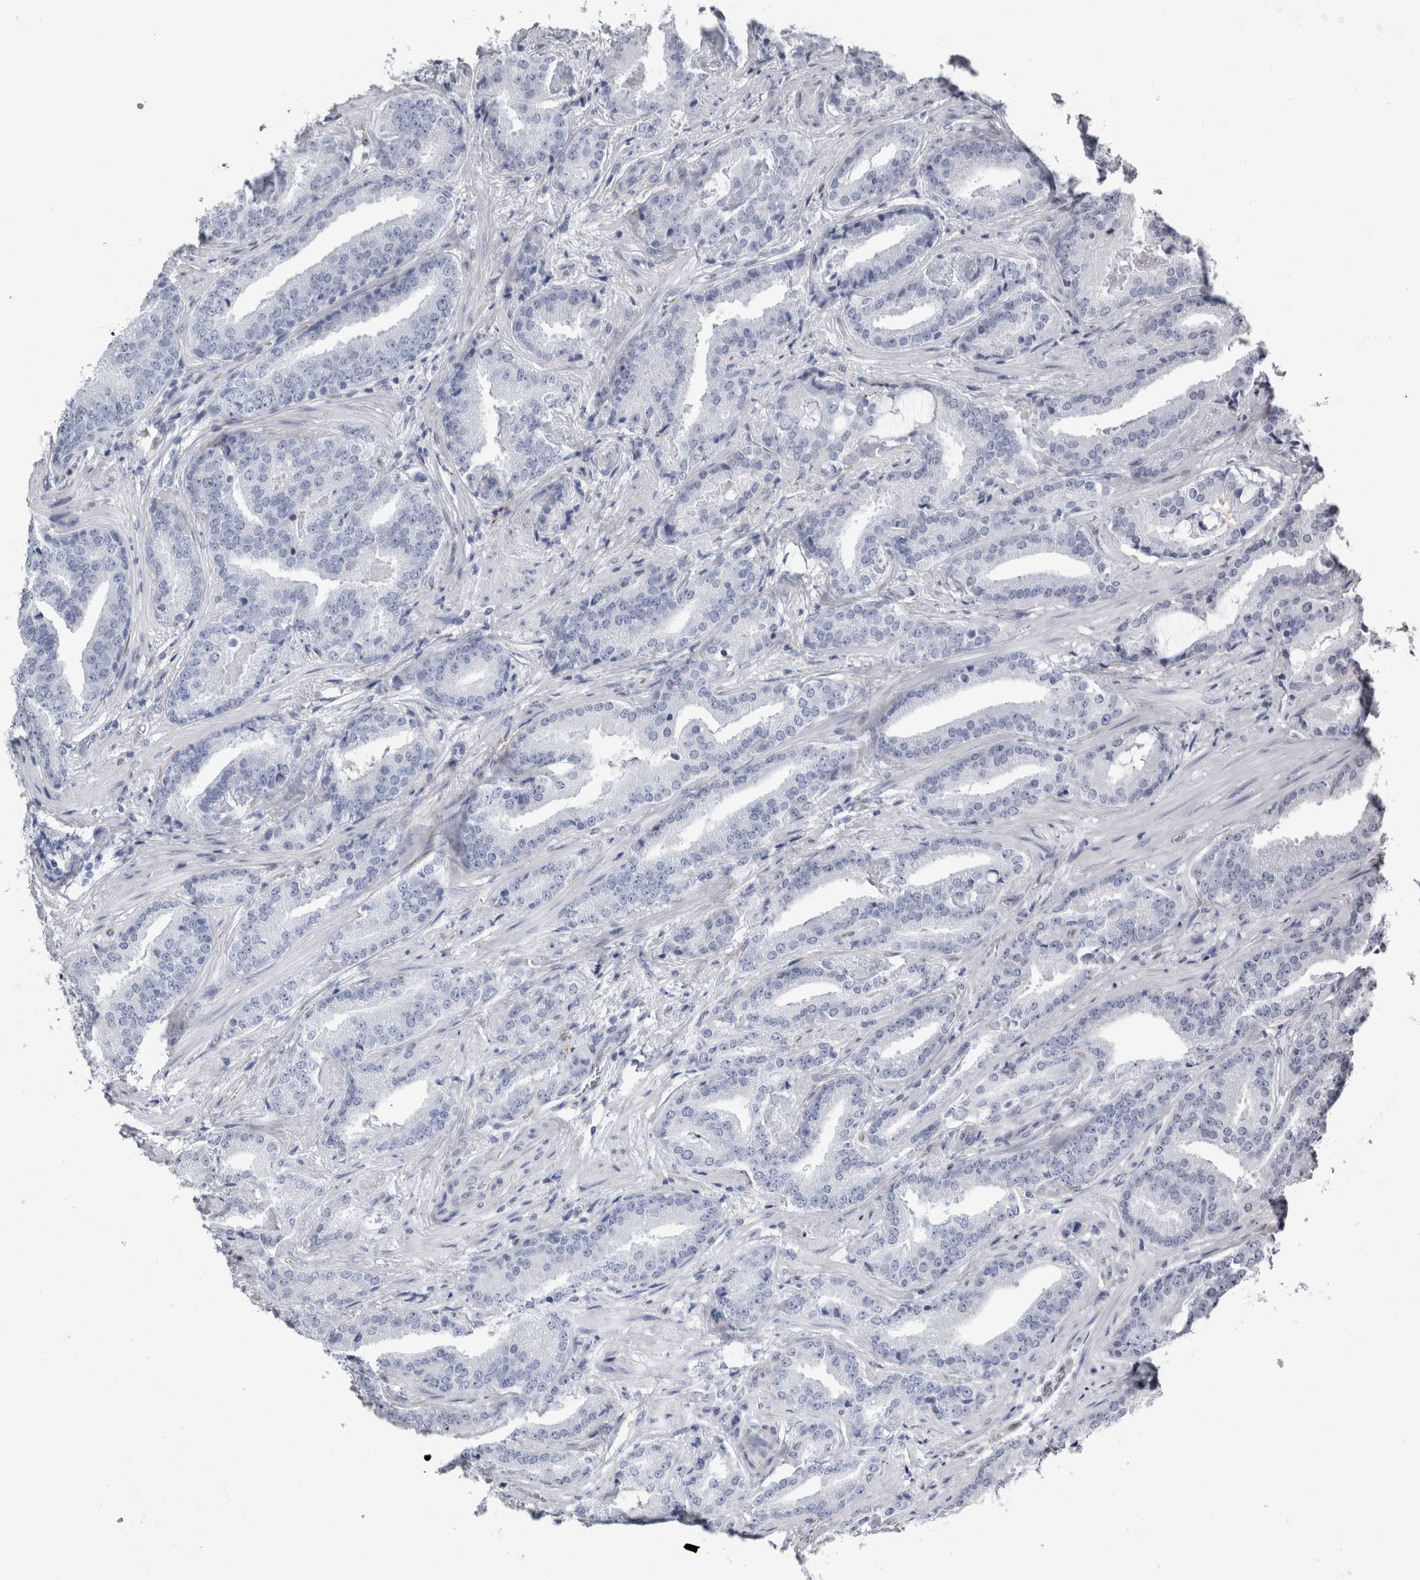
{"staining": {"intensity": "negative", "quantity": "none", "location": "none"}, "tissue": "prostate cancer", "cell_type": "Tumor cells", "image_type": "cancer", "snomed": [{"axis": "morphology", "description": "Adenocarcinoma, Low grade"}, {"axis": "topography", "description": "Prostate"}], "caption": "Image shows no significant protein positivity in tumor cells of low-grade adenocarcinoma (prostate).", "gene": "VWDE", "patient": {"sex": "male", "age": 67}}